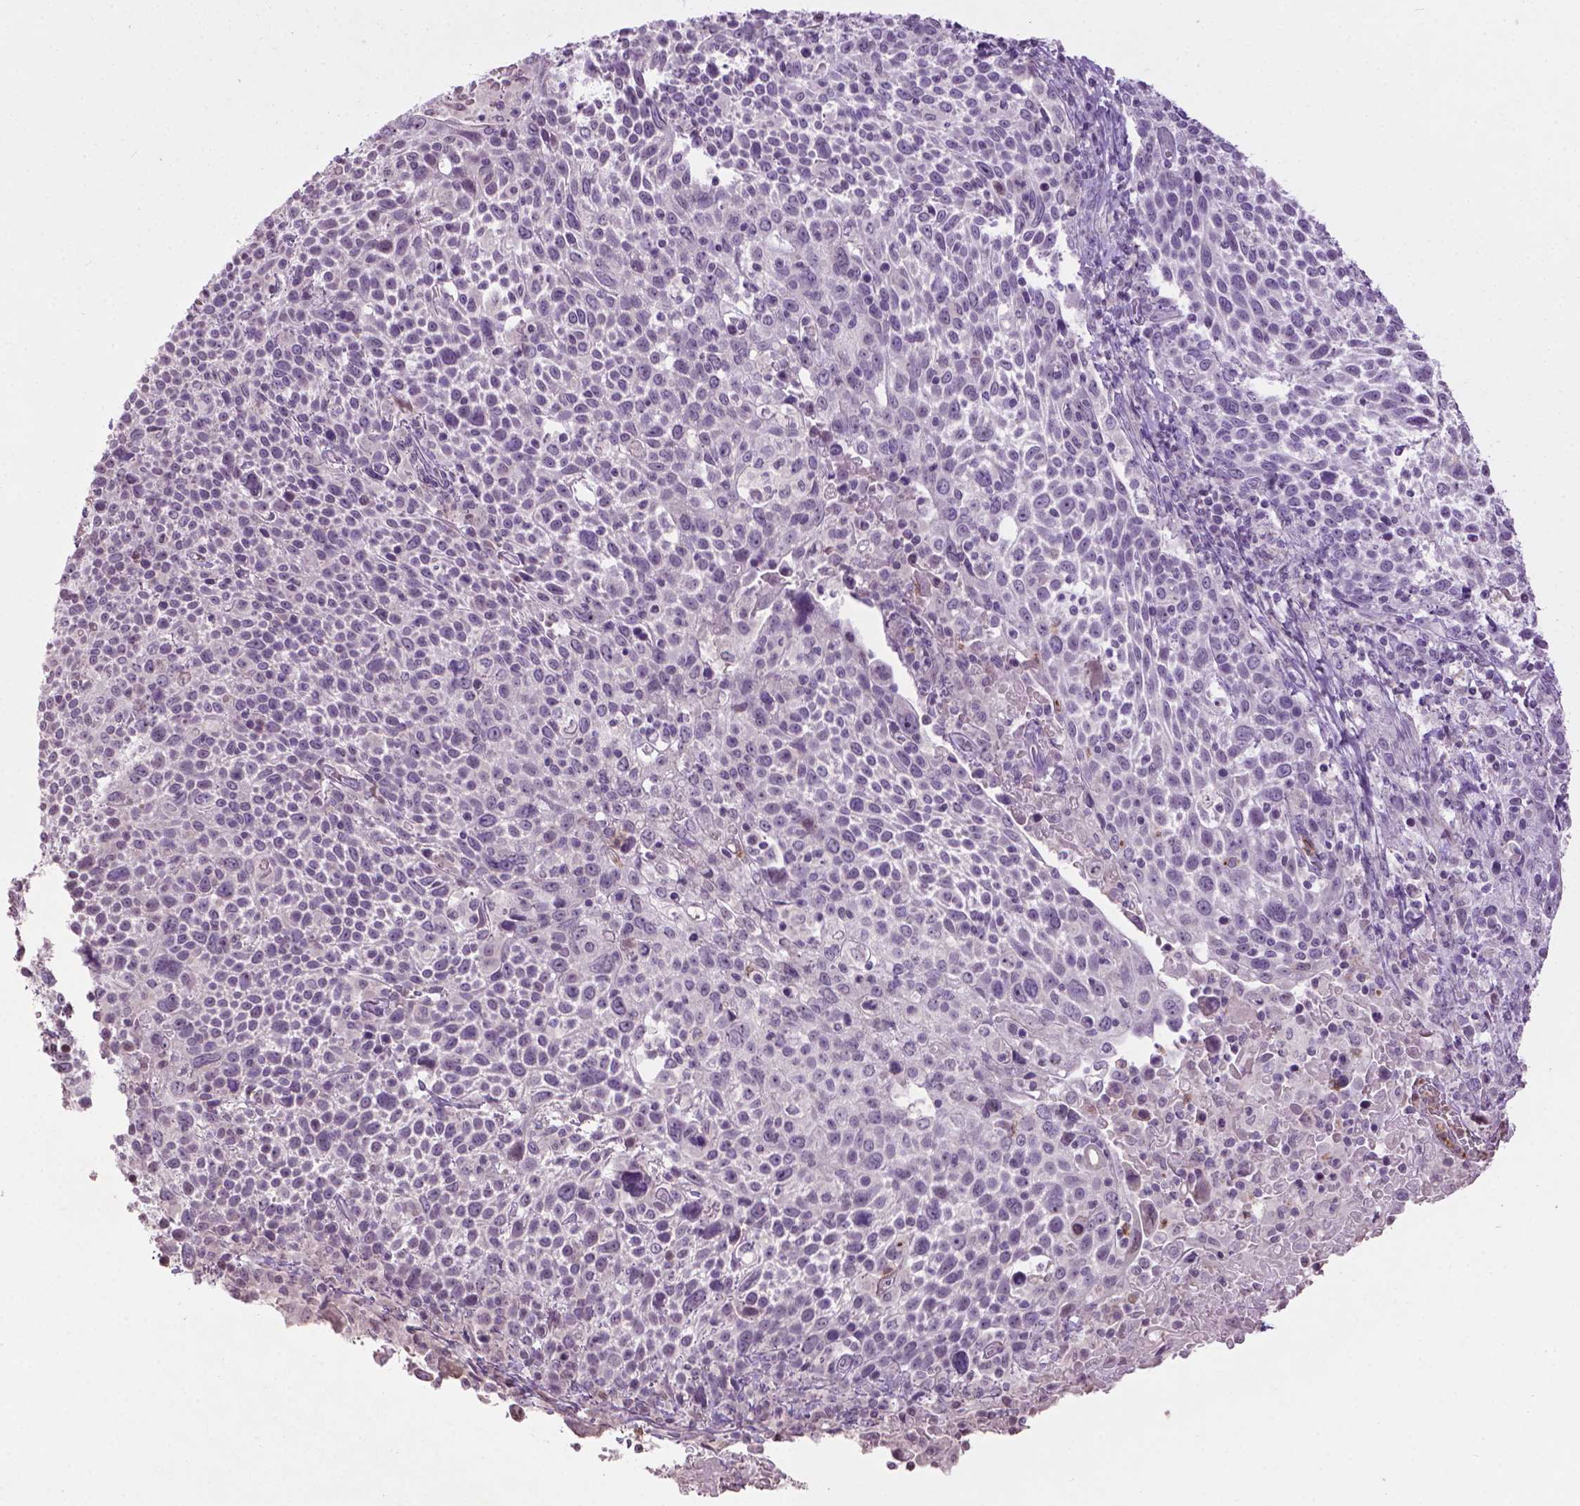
{"staining": {"intensity": "negative", "quantity": "none", "location": "none"}, "tissue": "cervical cancer", "cell_type": "Tumor cells", "image_type": "cancer", "snomed": [{"axis": "morphology", "description": "Squamous cell carcinoma, NOS"}, {"axis": "topography", "description": "Cervix"}], "caption": "The histopathology image displays no staining of tumor cells in cervical squamous cell carcinoma.", "gene": "NTNG2", "patient": {"sex": "female", "age": 61}}